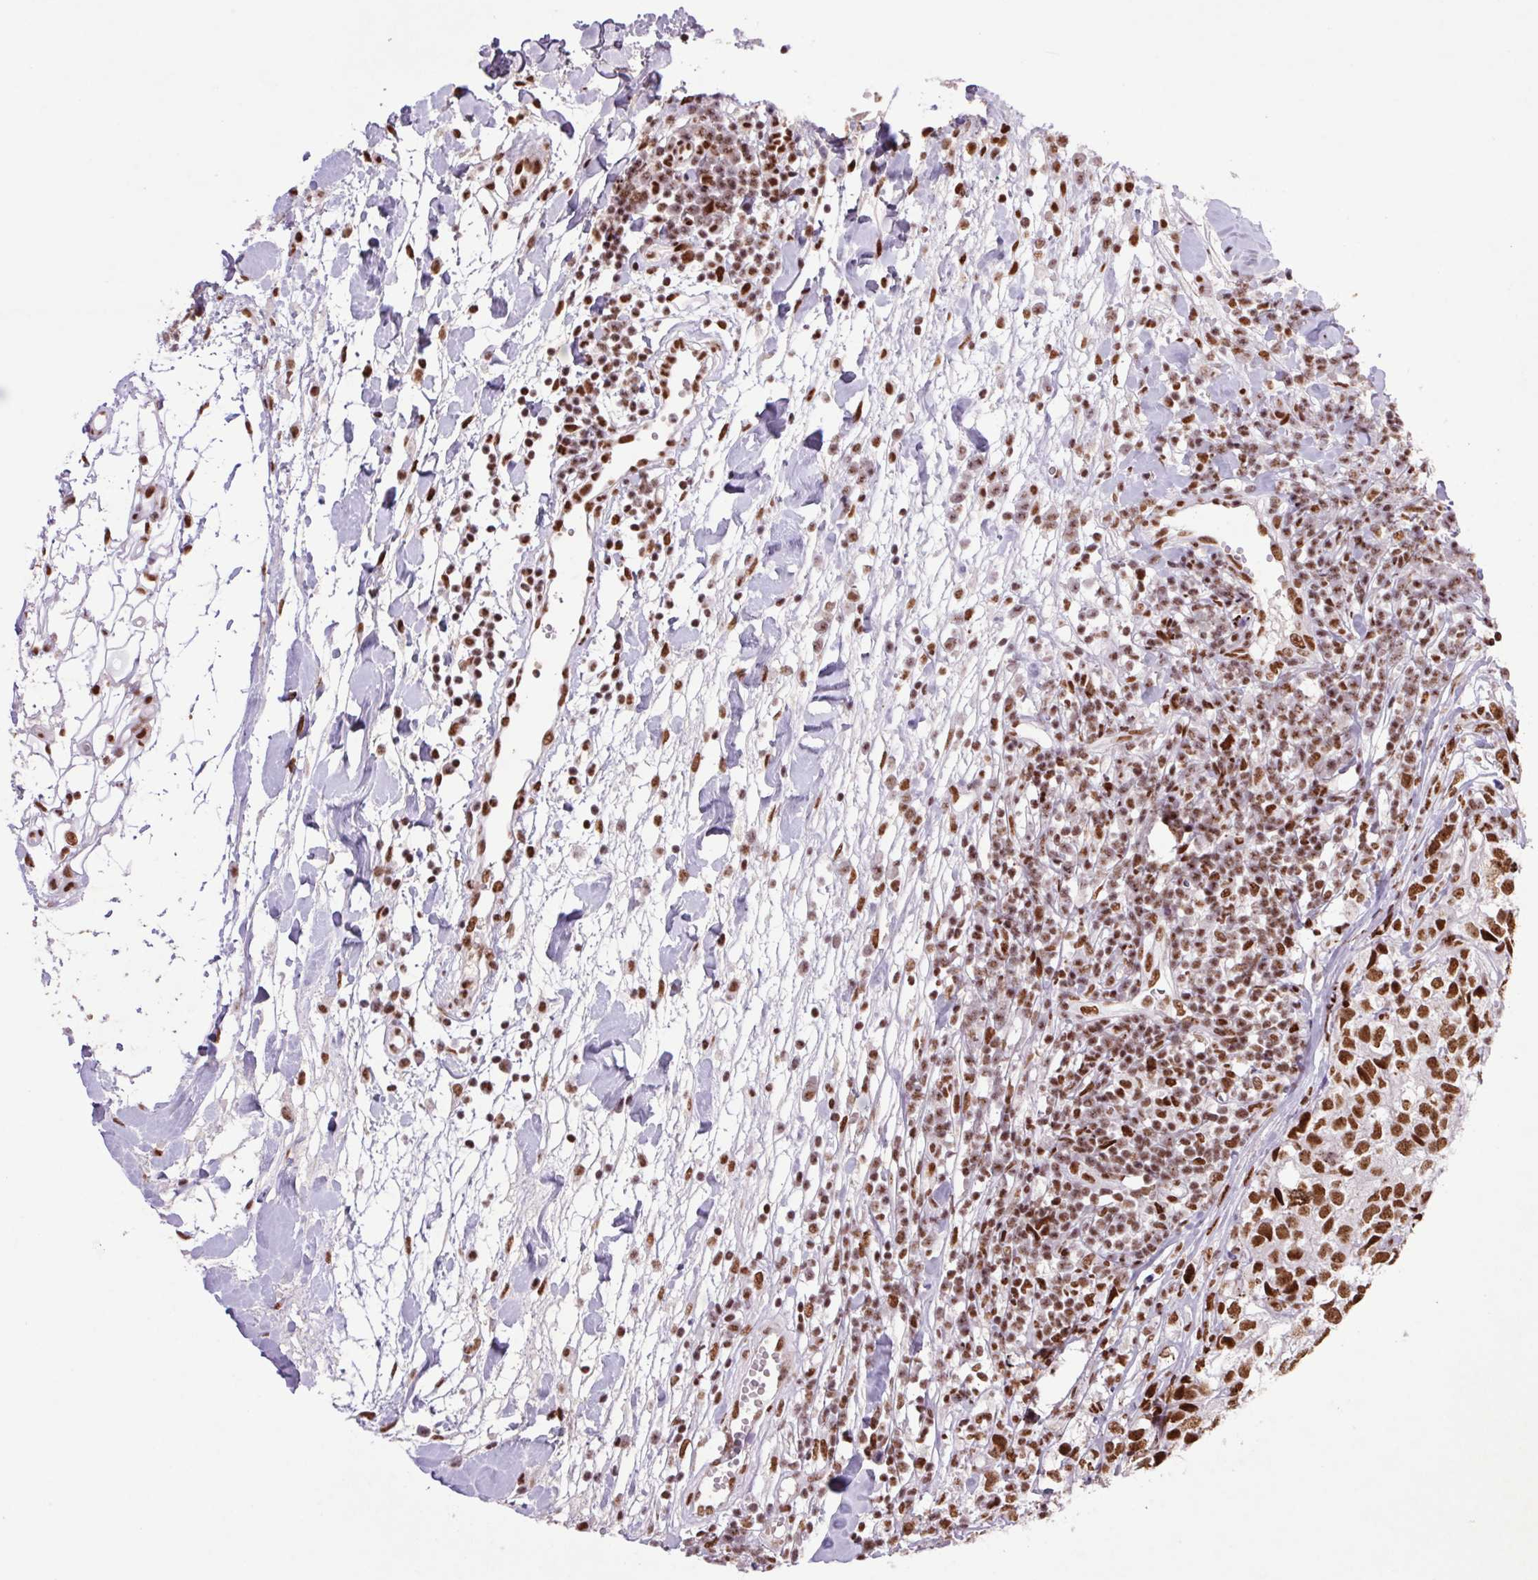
{"staining": {"intensity": "strong", "quantity": ">75%", "location": "nuclear"}, "tissue": "breast cancer", "cell_type": "Tumor cells", "image_type": "cancer", "snomed": [{"axis": "morphology", "description": "Duct carcinoma"}, {"axis": "topography", "description": "Breast"}], "caption": "Protein expression analysis of breast cancer exhibits strong nuclear expression in approximately >75% of tumor cells.", "gene": "LDLRAD4", "patient": {"sex": "female", "age": 30}}